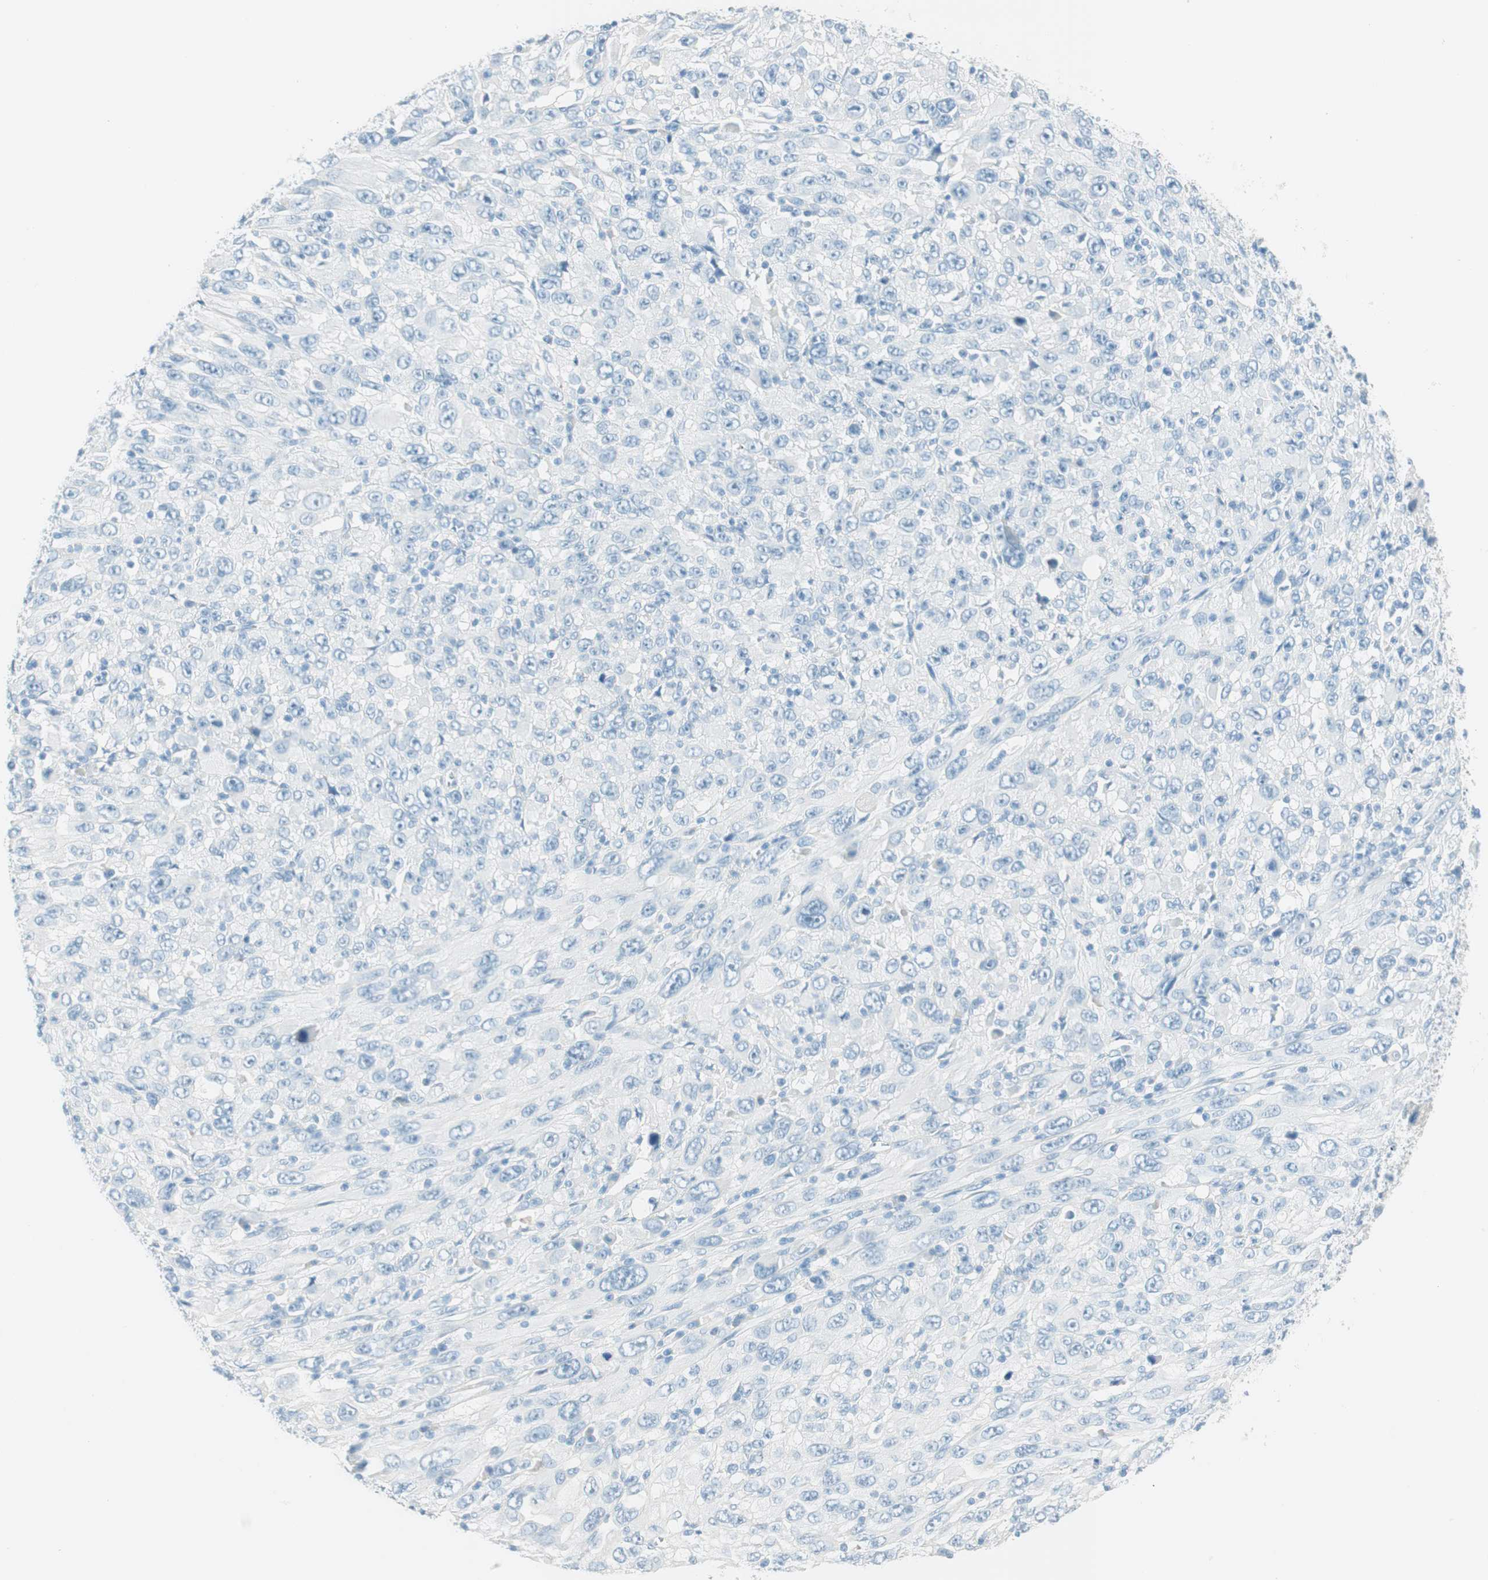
{"staining": {"intensity": "negative", "quantity": "none", "location": "none"}, "tissue": "melanoma", "cell_type": "Tumor cells", "image_type": "cancer", "snomed": [{"axis": "morphology", "description": "Malignant melanoma, Metastatic site"}, {"axis": "topography", "description": "Skin"}], "caption": "Melanoma was stained to show a protein in brown. There is no significant staining in tumor cells.", "gene": "TNFRSF13C", "patient": {"sex": "female", "age": 56}}